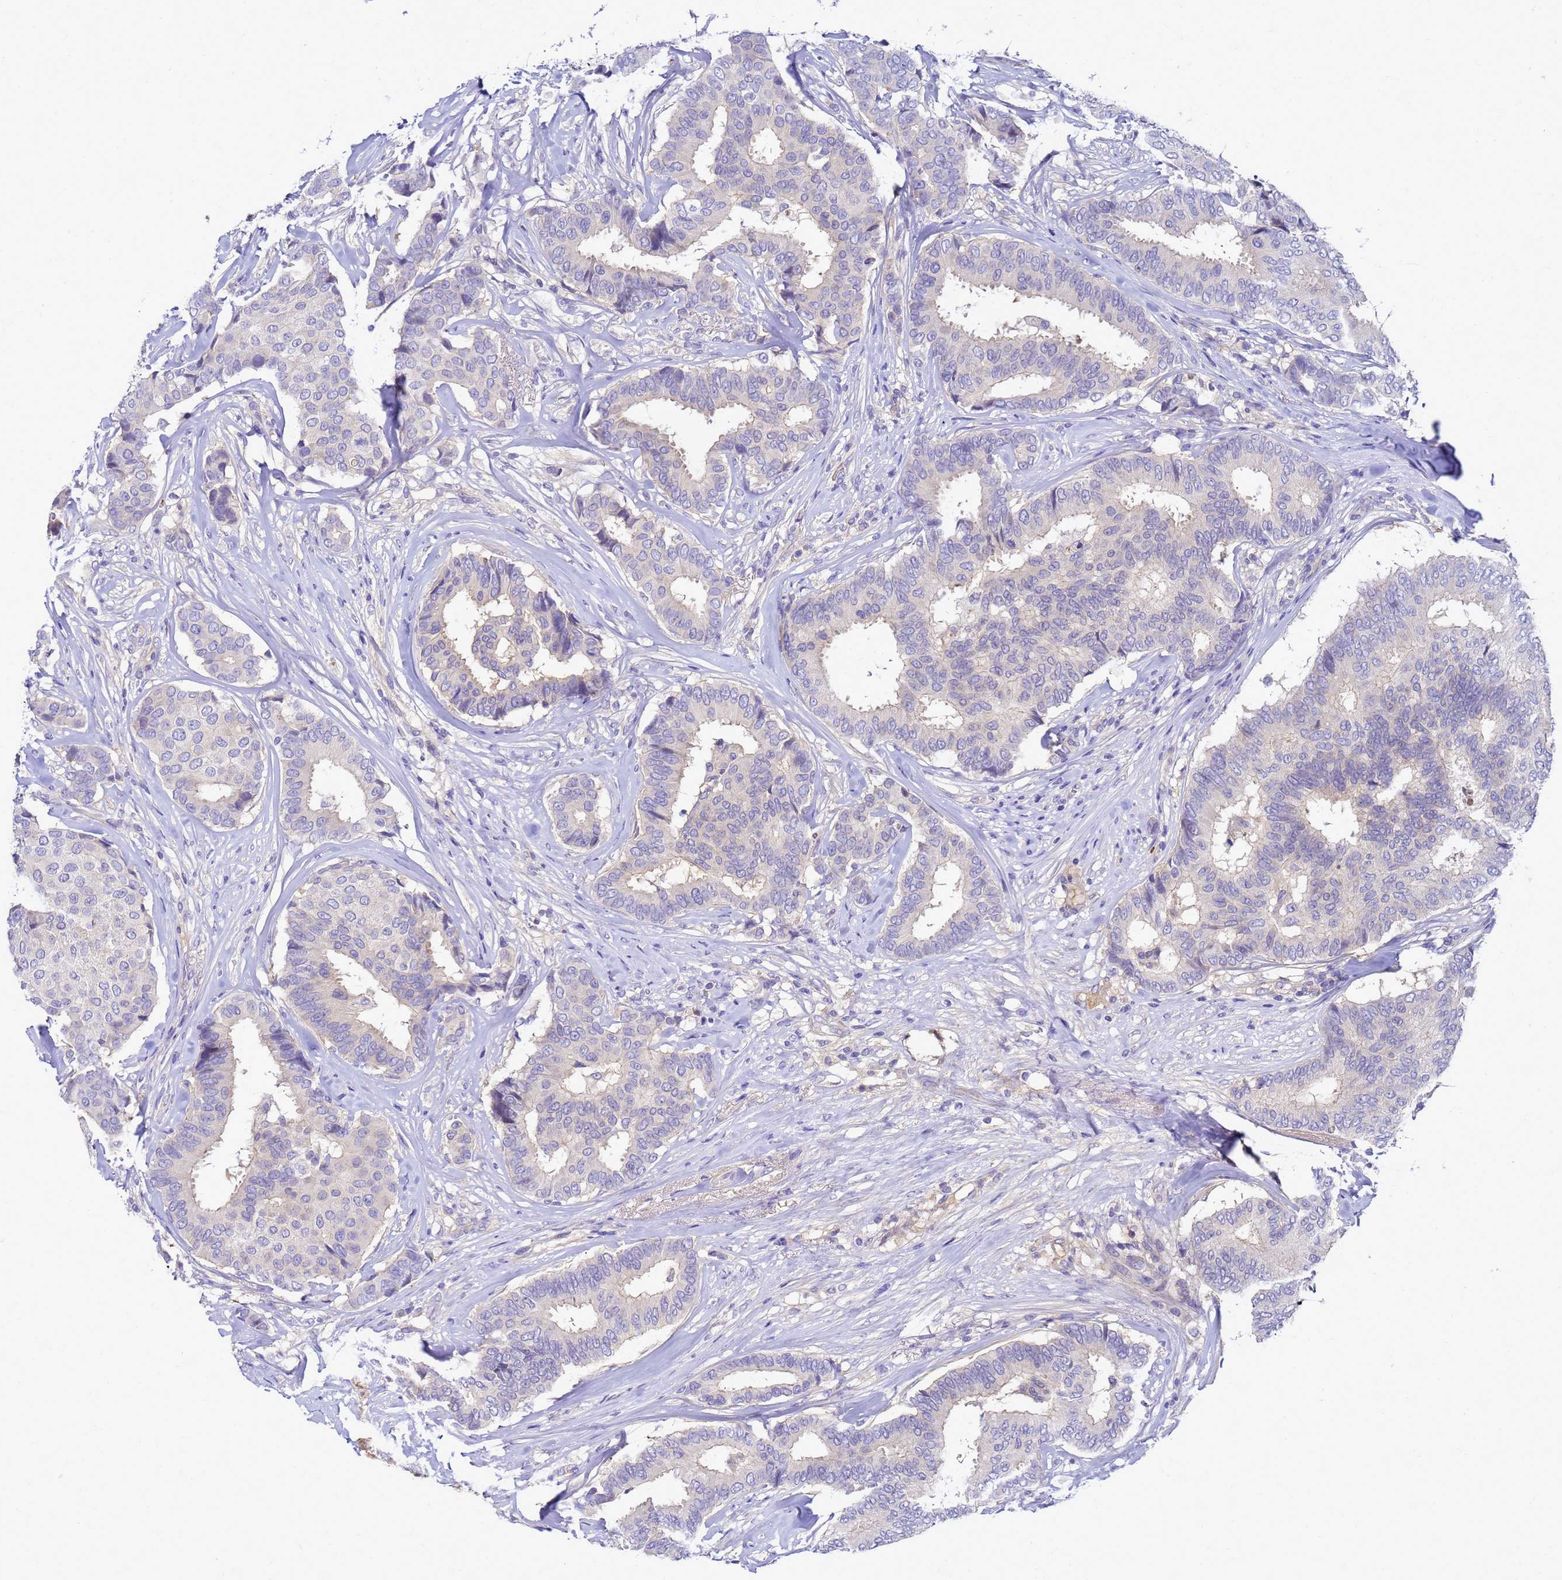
{"staining": {"intensity": "negative", "quantity": "none", "location": "none"}, "tissue": "breast cancer", "cell_type": "Tumor cells", "image_type": "cancer", "snomed": [{"axis": "morphology", "description": "Duct carcinoma"}, {"axis": "topography", "description": "Breast"}], "caption": "Immunohistochemistry (IHC) photomicrograph of breast cancer (invasive ductal carcinoma) stained for a protein (brown), which demonstrates no positivity in tumor cells. The staining is performed using DAB (3,3'-diaminobenzidine) brown chromogen with nuclei counter-stained in using hematoxylin.", "gene": "TBCD", "patient": {"sex": "female", "age": 75}}